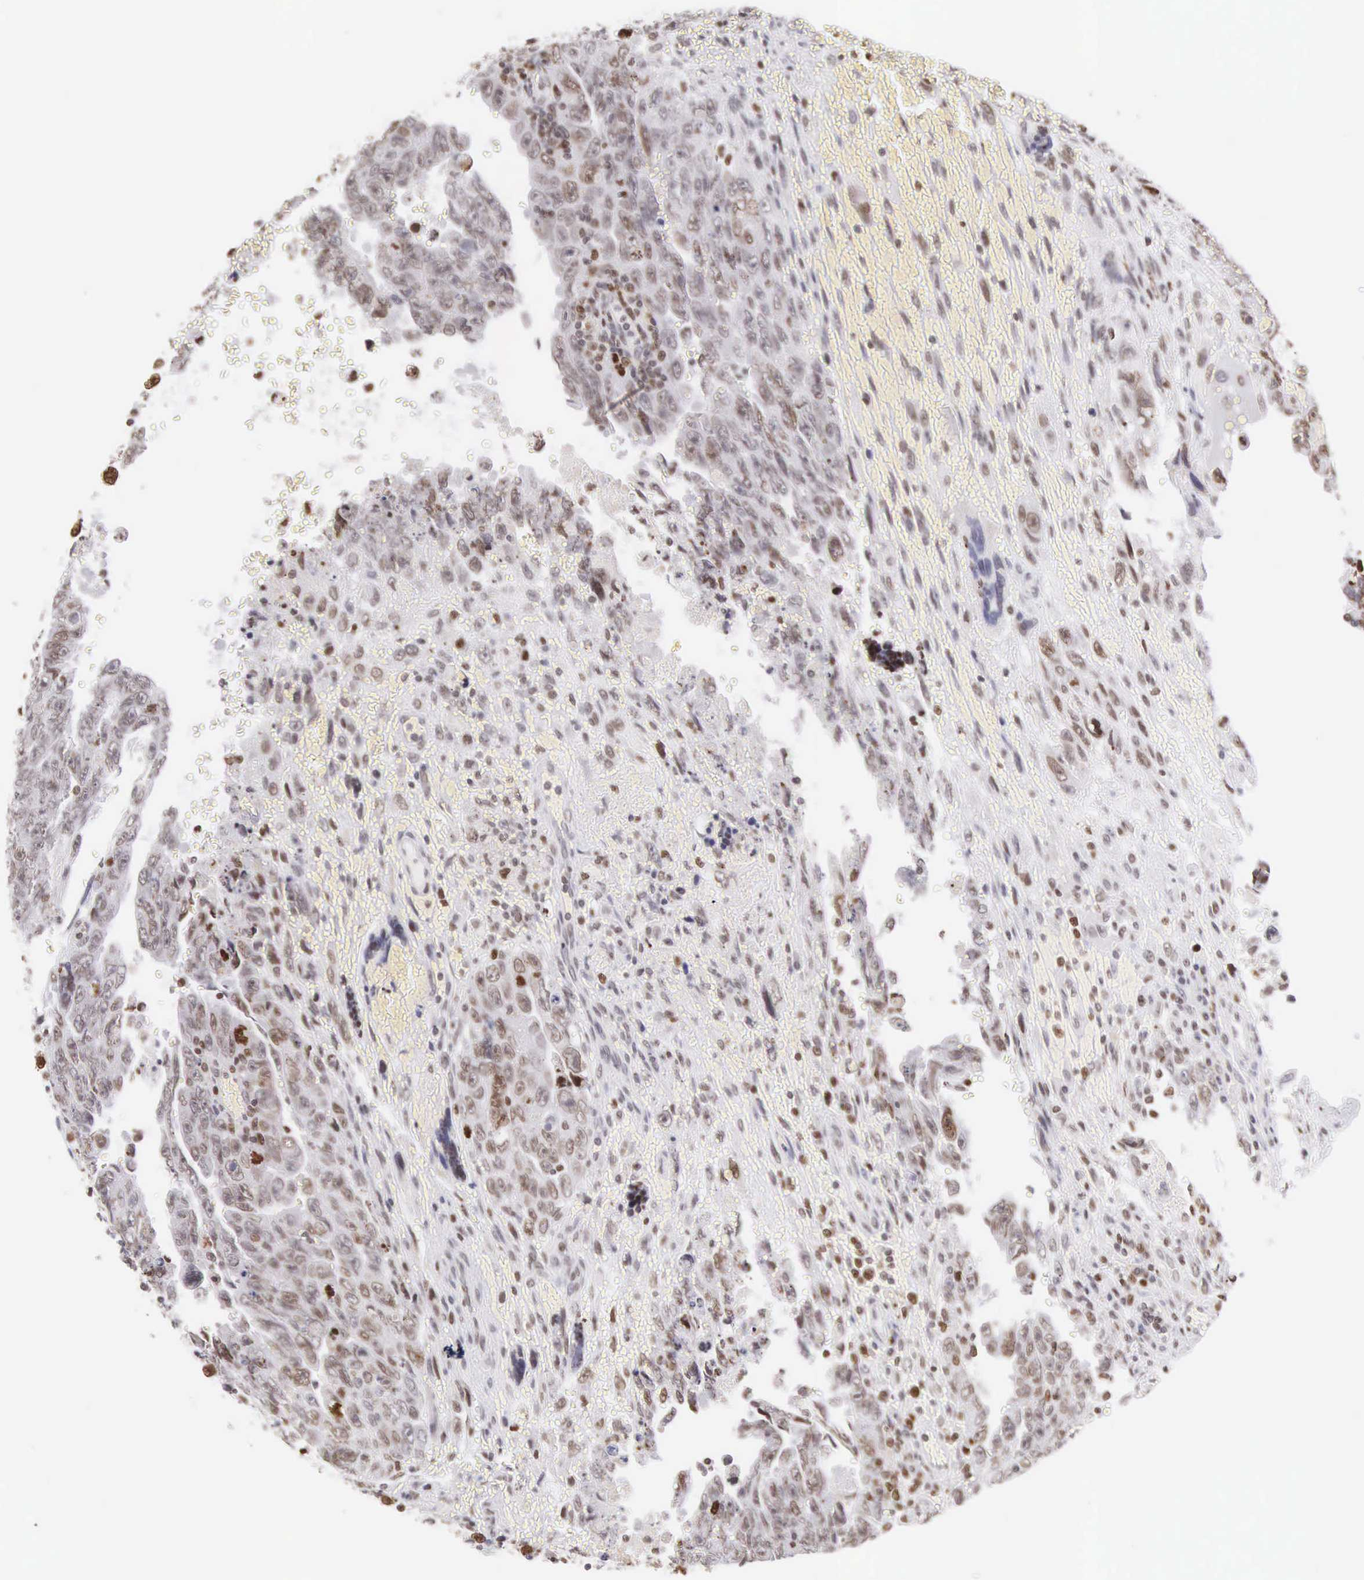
{"staining": {"intensity": "weak", "quantity": ">75%", "location": "nuclear"}, "tissue": "testis cancer", "cell_type": "Tumor cells", "image_type": "cancer", "snomed": [{"axis": "morphology", "description": "Carcinoma, Embryonal, NOS"}, {"axis": "topography", "description": "Testis"}], "caption": "Testis embryonal carcinoma stained for a protein shows weak nuclear positivity in tumor cells. Nuclei are stained in blue.", "gene": "VRK1", "patient": {"sex": "male", "age": 28}}